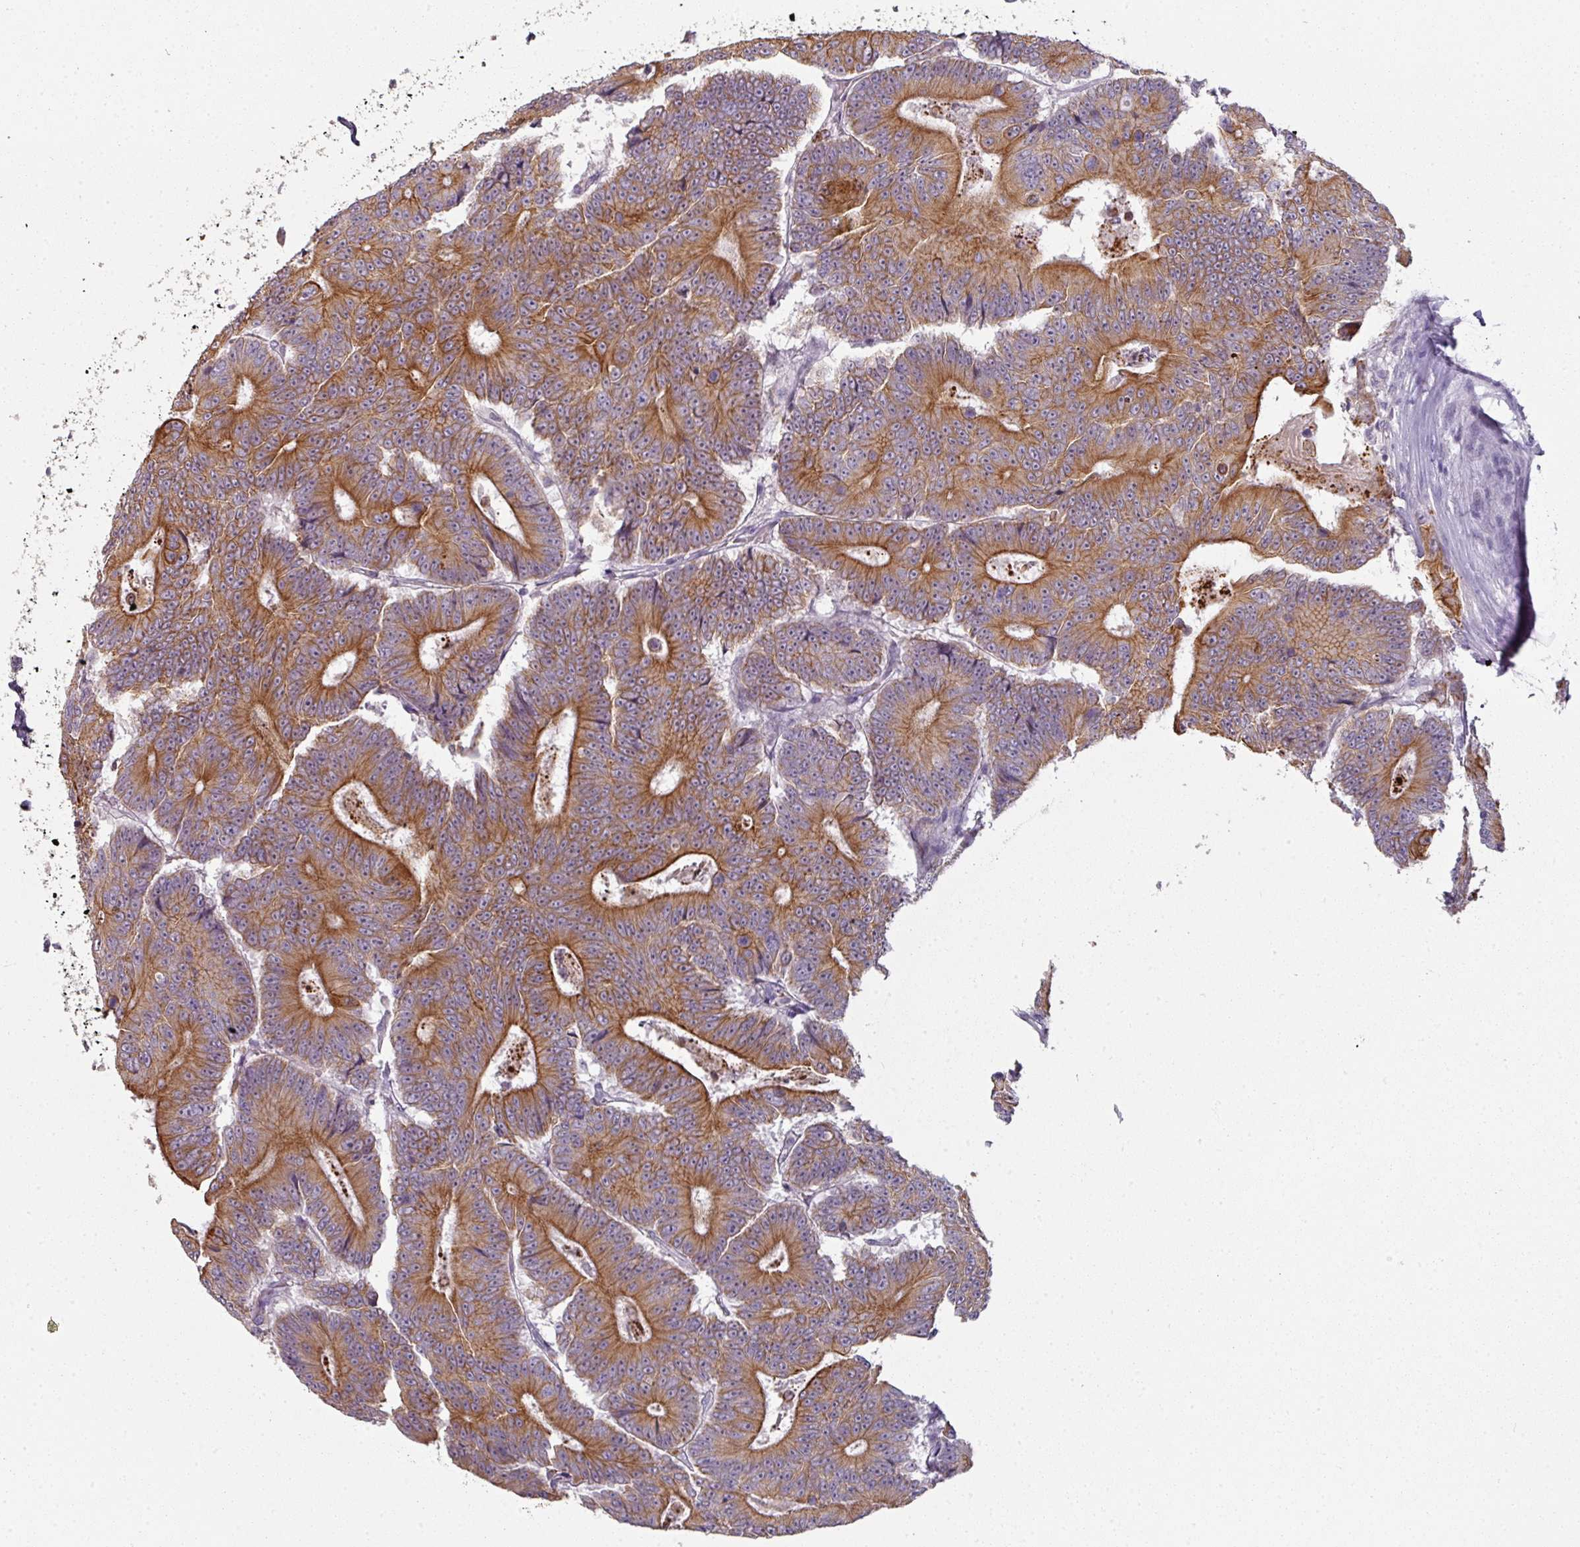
{"staining": {"intensity": "strong", "quantity": "25%-75%", "location": "cytoplasmic/membranous"}, "tissue": "colorectal cancer", "cell_type": "Tumor cells", "image_type": "cancer", "snomed": [{"axis": "morphology", "description": "Adenocarcinoma, NOS"}, {"axis": "topography", "description": "Colon"}], "caption": "Adenocarcinoma (colorectal) stained for a protein (brown) reveals strong cytoplasmic/membranous positive staining in approximately 25%-75% of tumor cells.", "gene": "GTF2H3", "patient": {"sex": "male", "age": 83}}